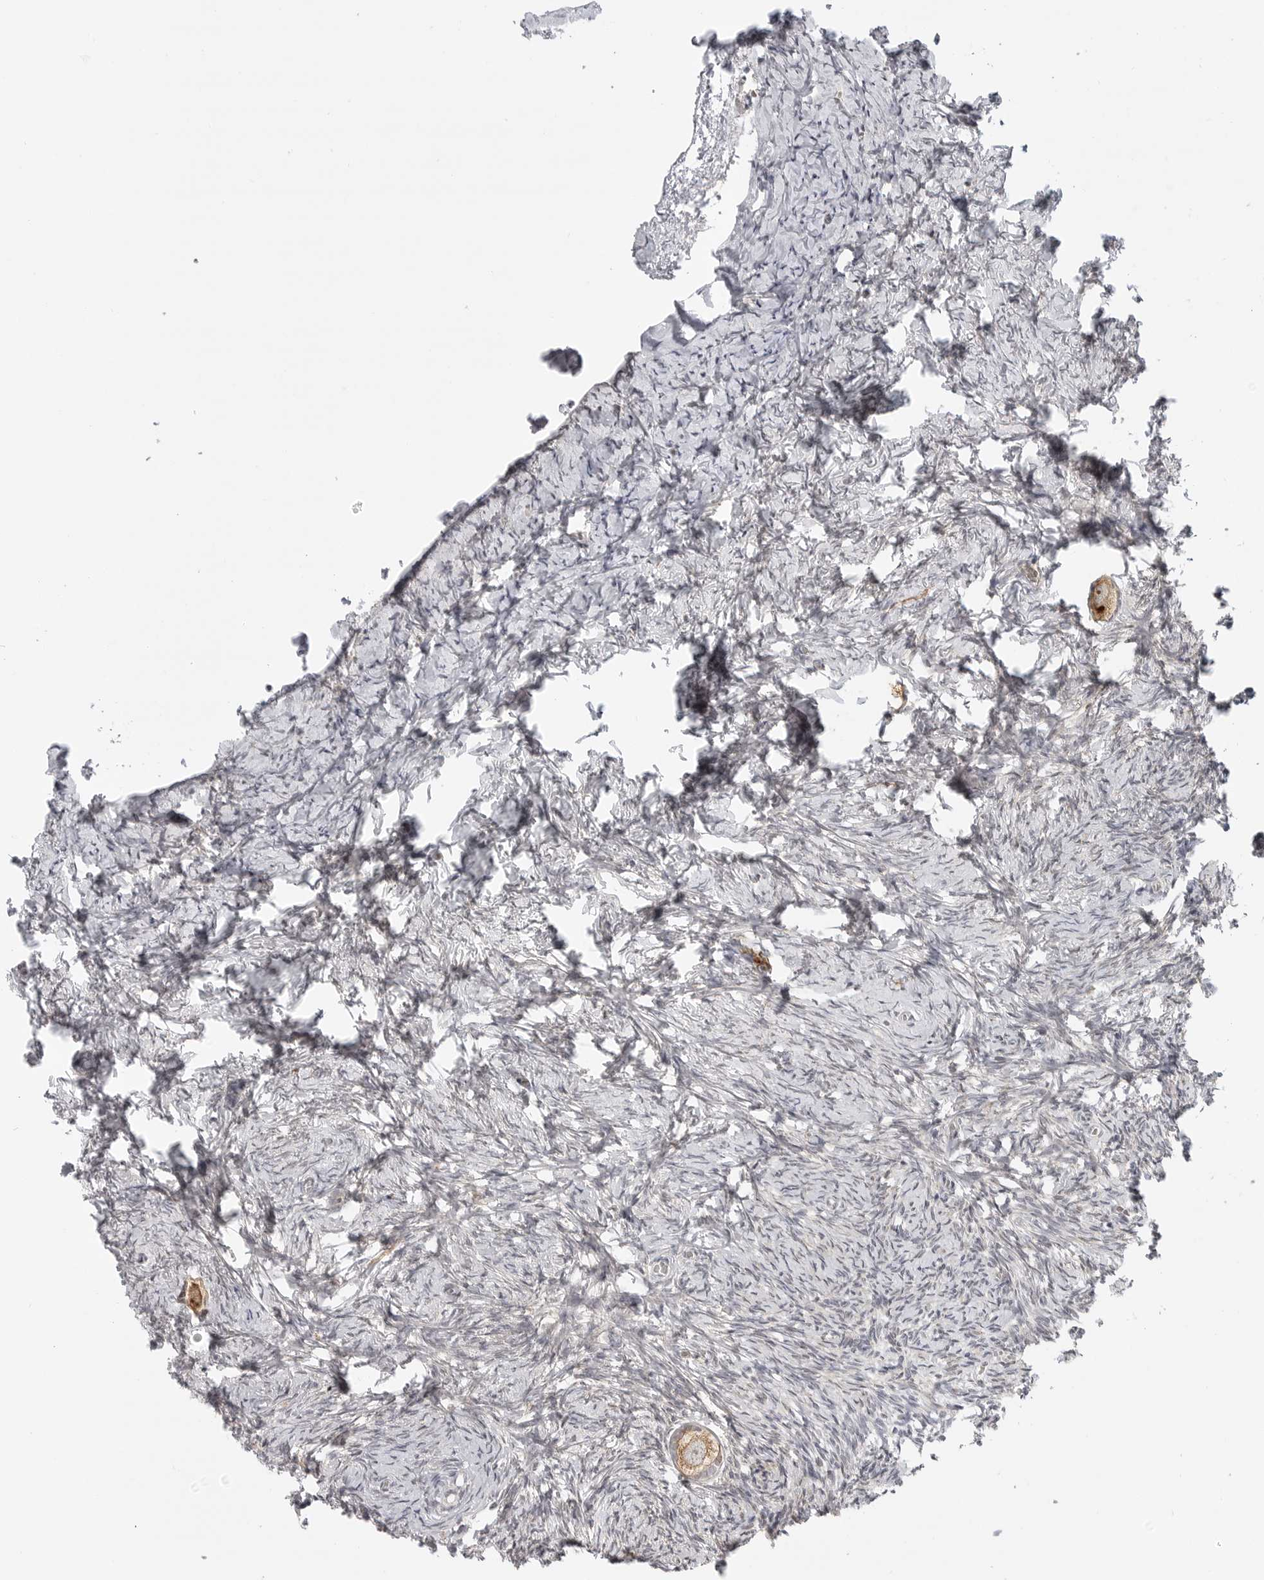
{"staining": {"intensity": "strong", "quantity": ">75%", "location": "cytoplasmic/membranous,nuclear"}, "tissue": "ovary", "cell_type": "Follicle cells", "image_type": "normal", "snomed": [{"axis": "morphology", "description": "Normal tissue, NOS"}, {"axis": "topography", "description": "Ovary"}], "caption": "This histopathology image exhibits immunohistochemistry (IHC) staining of benign human ovary, with high strong cytoplasmic/membranous,nuclear staining in about >75% of follicle cells.", "gene": "CEP295NL", "patient": {"sex": "female", "age": 27}}